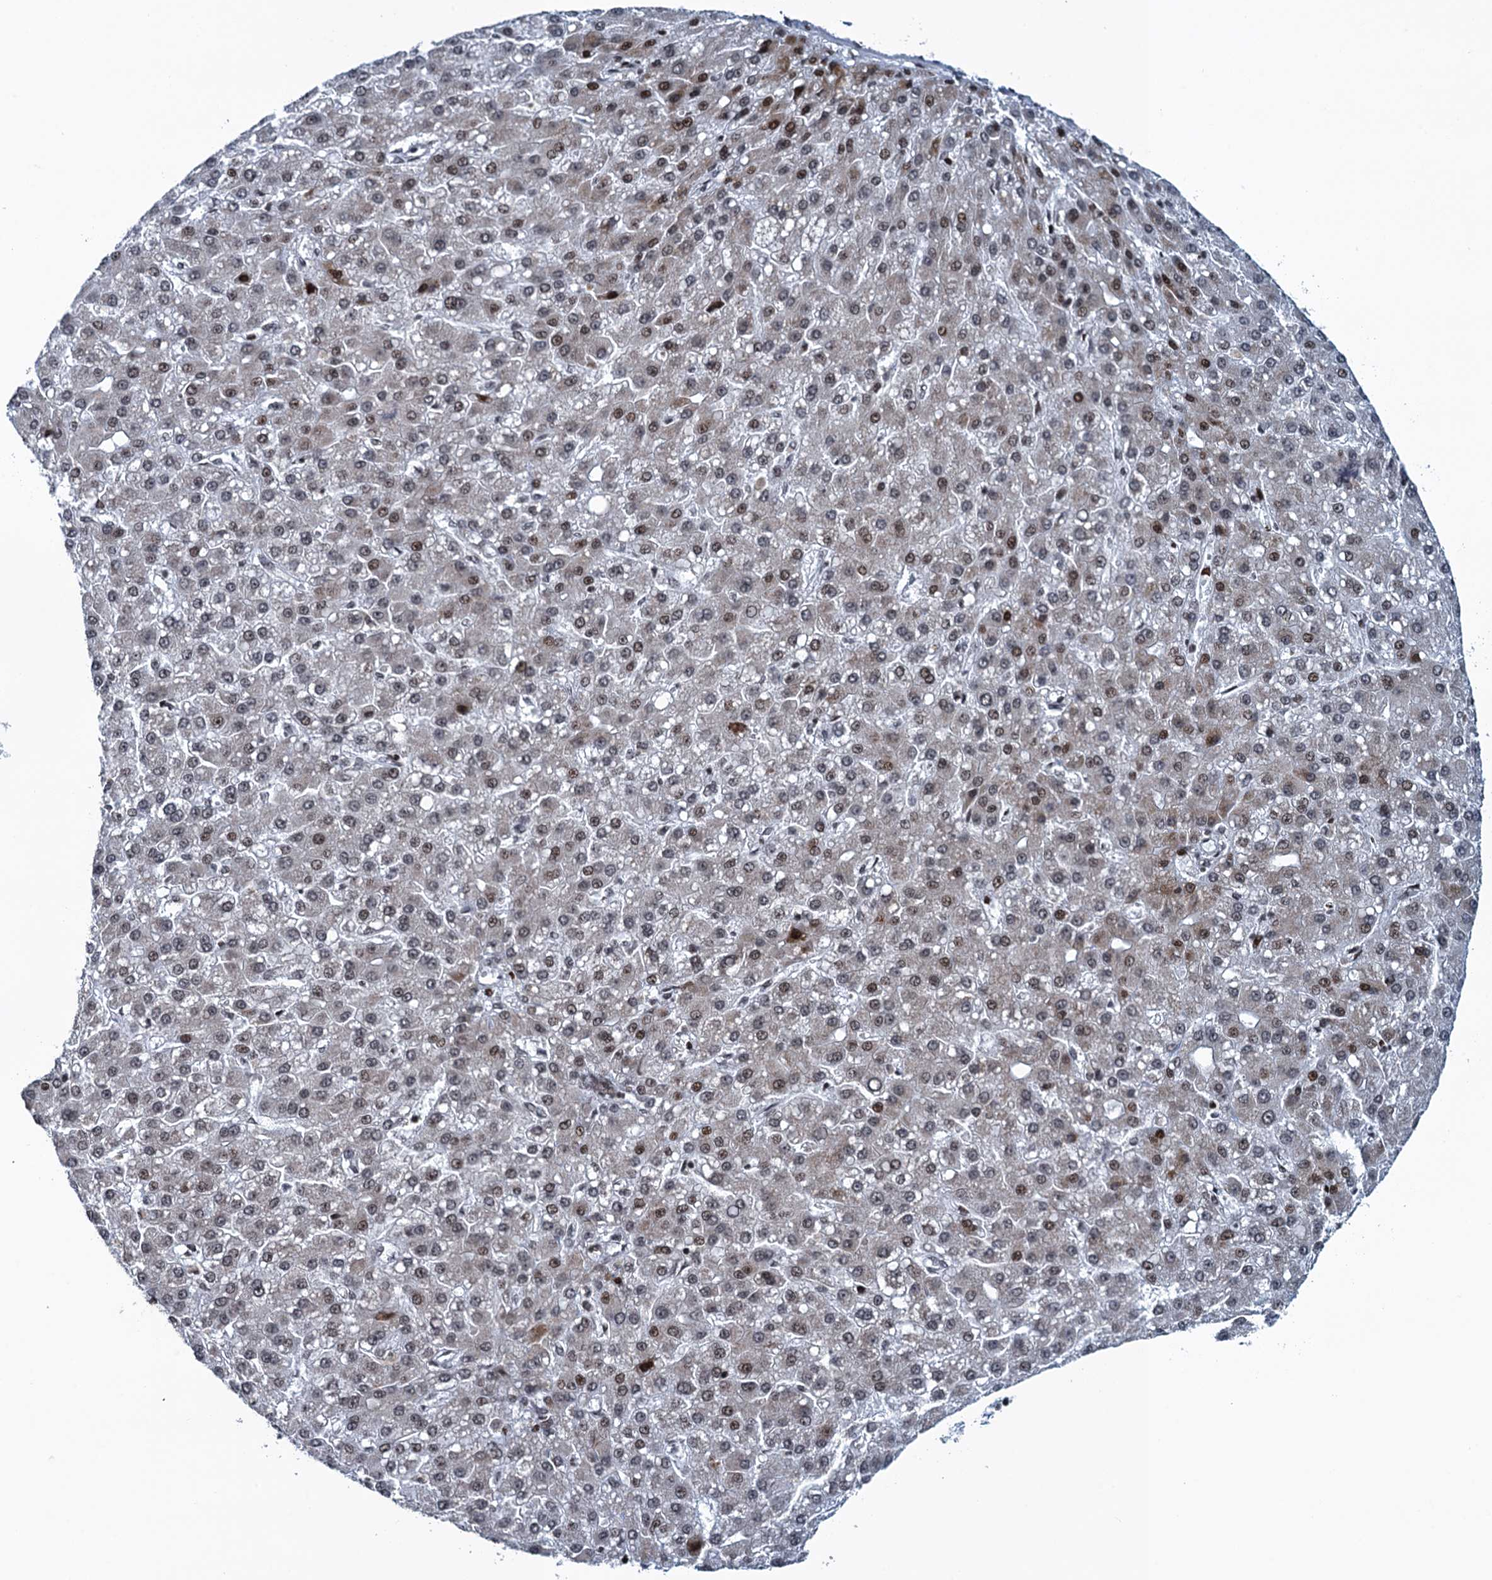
{"staining": {"intensity": "weak", "quantity": "25%-75%", "location": "nuclear"}, "tissue": "liver cancer", "cell_type": "Tumor cells", "image_type": "cancer", "snomed": [{"axis": "morphology", "description": "Carcinoma, Hepatocellular, NOS"}, {"axis": "topography", "description": "Liver"}], "caption": "There is low levels of weak nuclear positivity in tumor cells of liver cancer, as demonstrated by immunohistochemical staining (brown color).", "gene": "FYB1", "patient": {"sex": "male", "age": 67}}